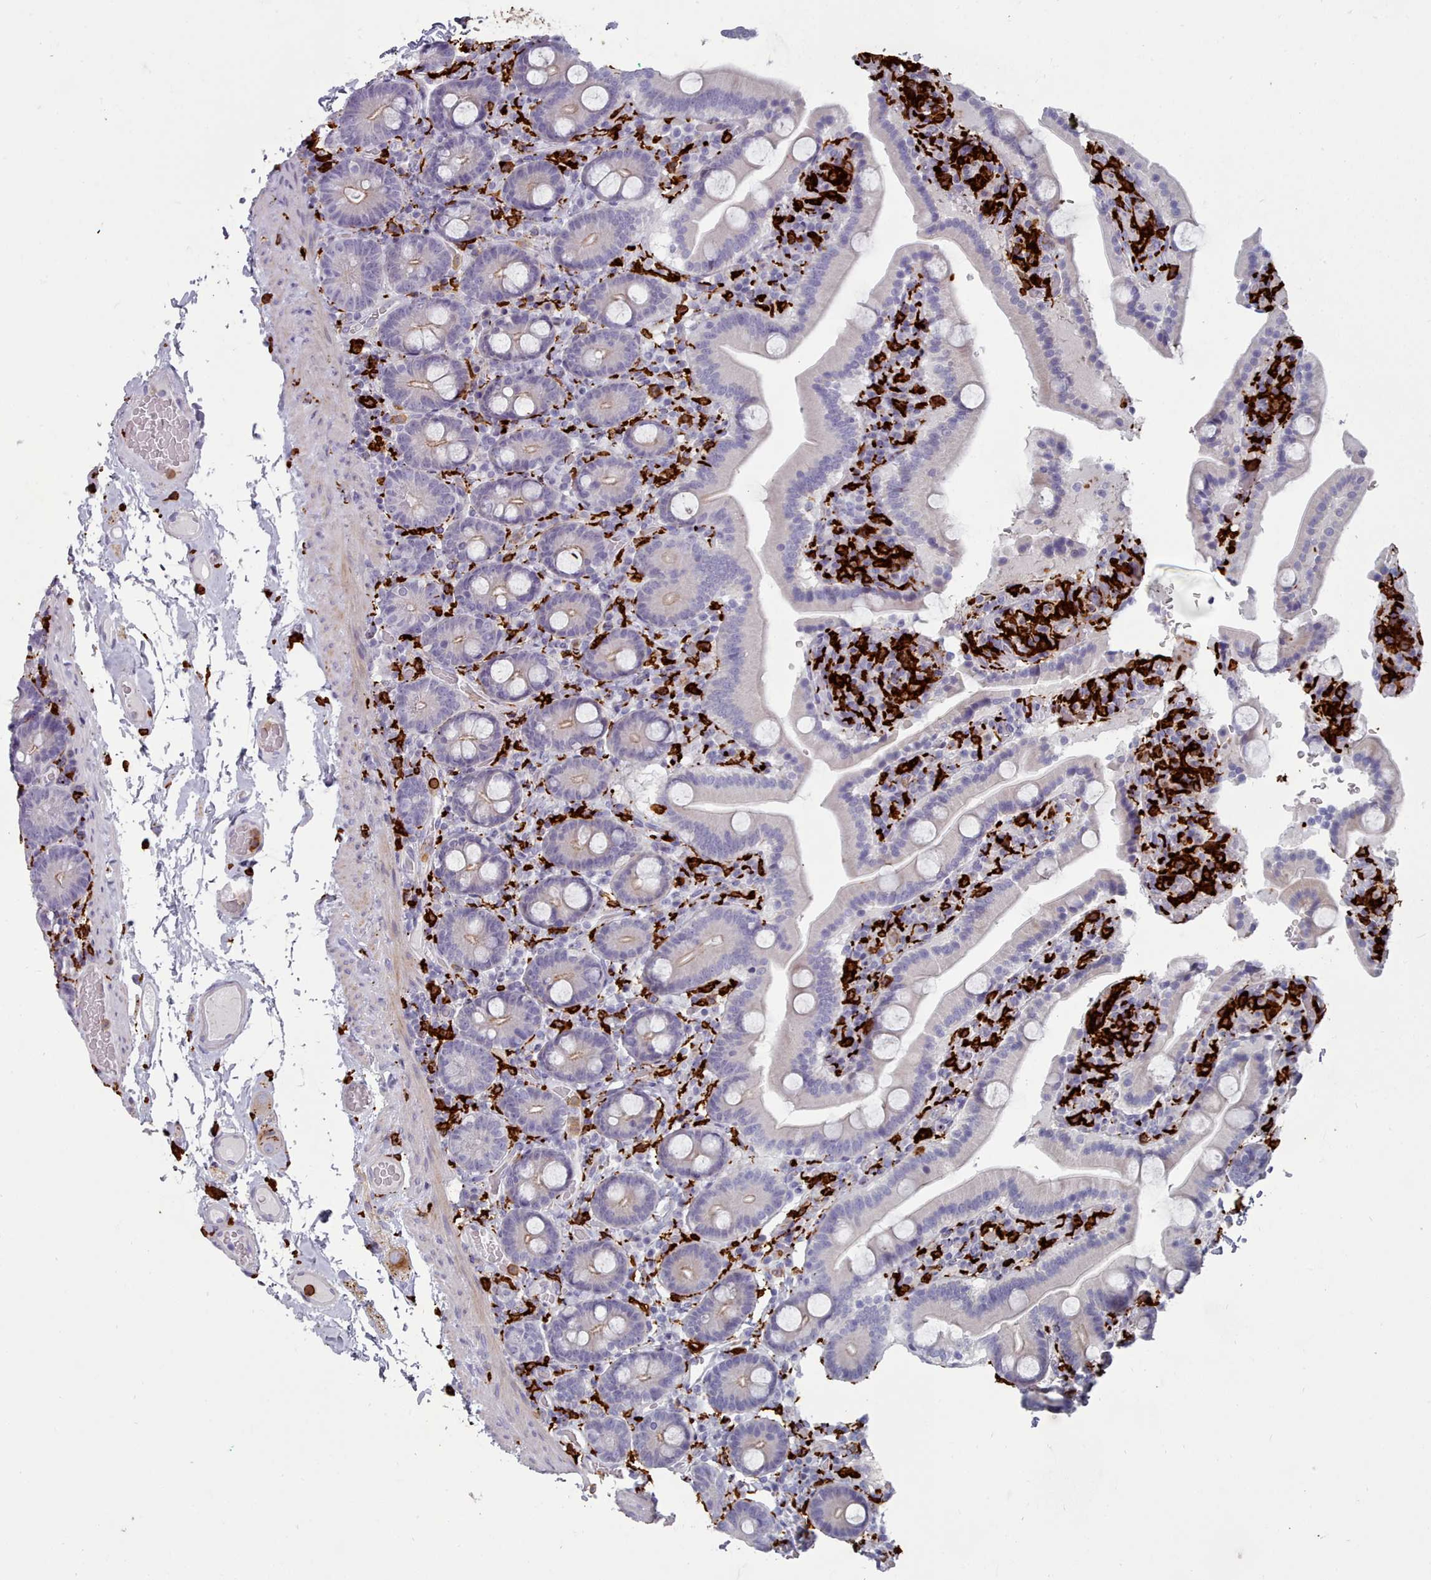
{"staining": {"intensity": "negative", "quantity": "none", "location": "none"}, "tissue": "duodenum", "cell_type": "Glandular cells", "image_type": "normal", "snomed": [{"axis": "morphology", "description": "Normal tissue, NOS"}, {"axis": "topography", "description": "Duodenum"}], "caption": "Immunohistochemical staining of unremarkable duodenum demonstrates no significant positivity in glandular cells. The staining was performed using DAB (3,3'-diaminobenzidine) to visualize the protein expression in brown, while the nuclei were stained in blue with hematoxylin (Magnification: 20x).", "gene": "AIF1", "patient": {"sex": "male", "age": 55}}